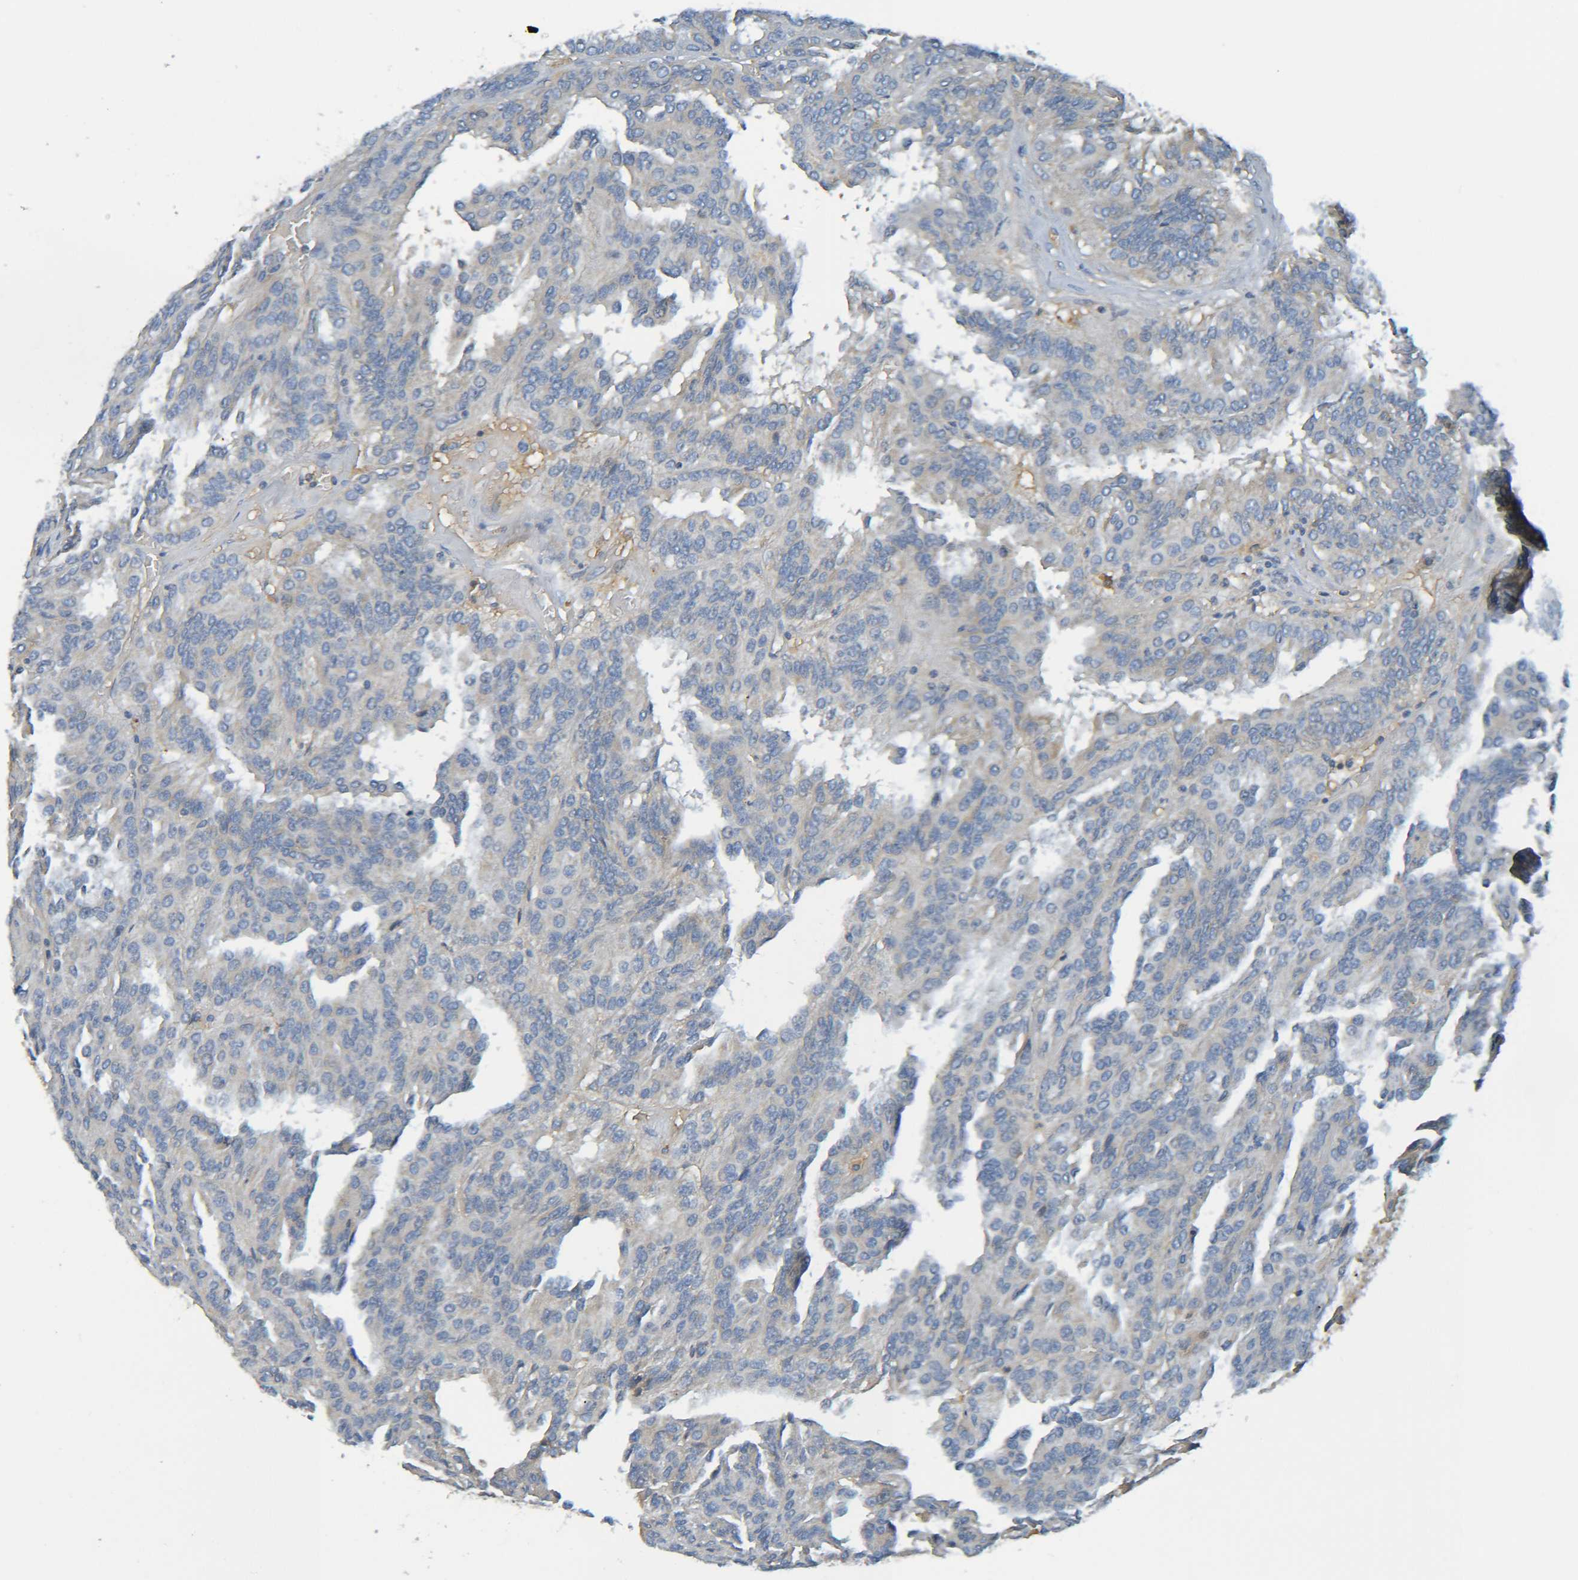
{"staining": {"intensity": "moderate", "quantity": "<25%", "location": "cytoplasmic/membranous"}, "tissue": "renal cancer", "cell_type": "Tumor cells", "image_type": "cancer", "snomed": [{"axis": "morphology", "description": "Adenocarcinoma, NOS"}, {"axis": "topography", "description": "Kidney"}], "caption": "Immunohistochemical staining of renal cancer demonstrates moderate cytoplasmic/membranous protein expression in approximately <25% of tumor cells. (DAB = brown stain, brightfield microscopy at high magnification).", "gene": "C1QA", "patient": {"sex": "male", "age": 46}}